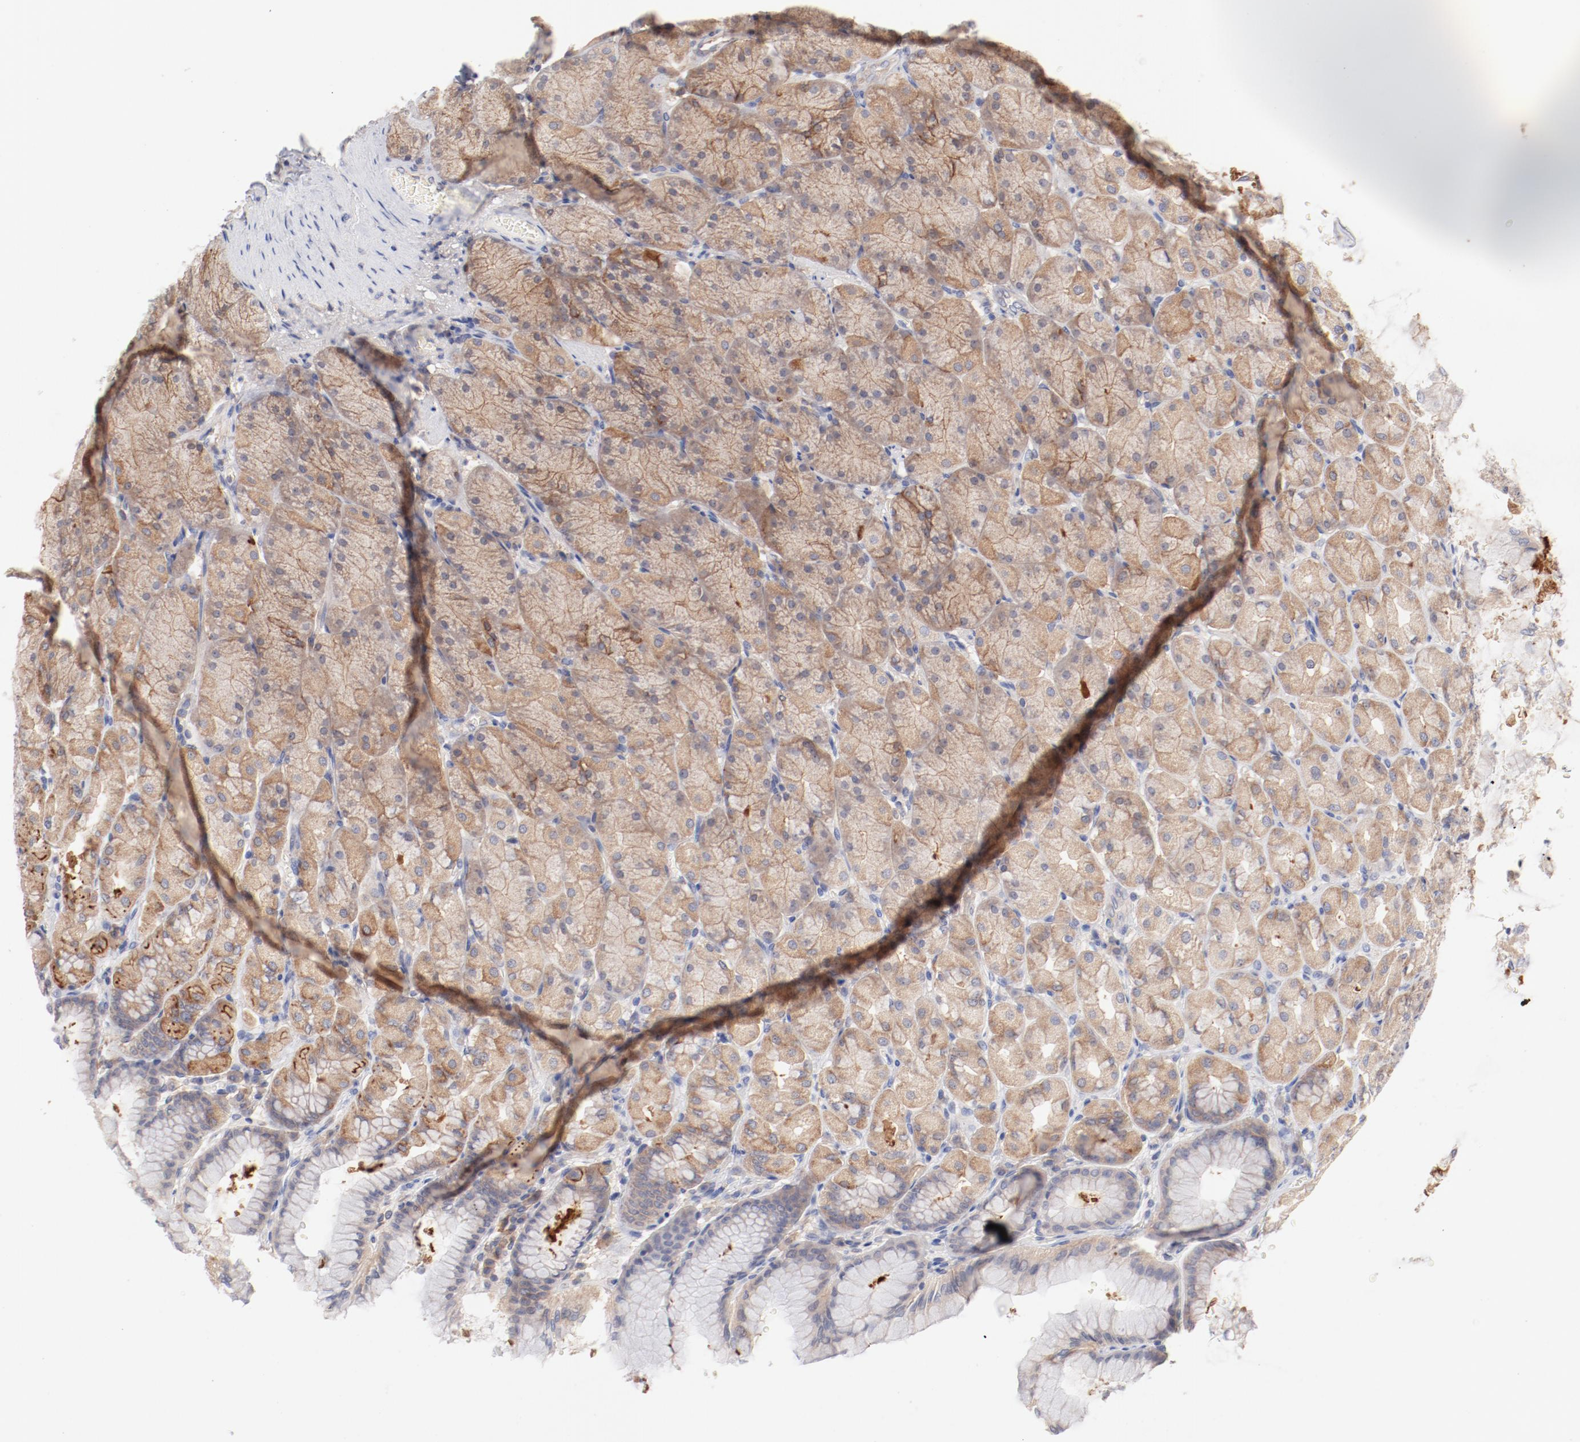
{"staining": {"intensity": "weak", "quantity": ">75%", "location": "cytoplasmic/membranous"}, "tissue": "stomach", "cell_type": "Glandular cells", "image_type": "normal", "snomed": [{"axis": "morphology", "description": "Normal tissue, NOS"}, {"axis": "topography", "description": "Stomach, upper"}], "caption": "Protein staining by immunohistochemistry displays weak cytoplasmic/membranous staining in approximately >75% of glandular cells in benign stomach.", "gene": "SETD3", "patient": {"sex": "female", "age": 56}}